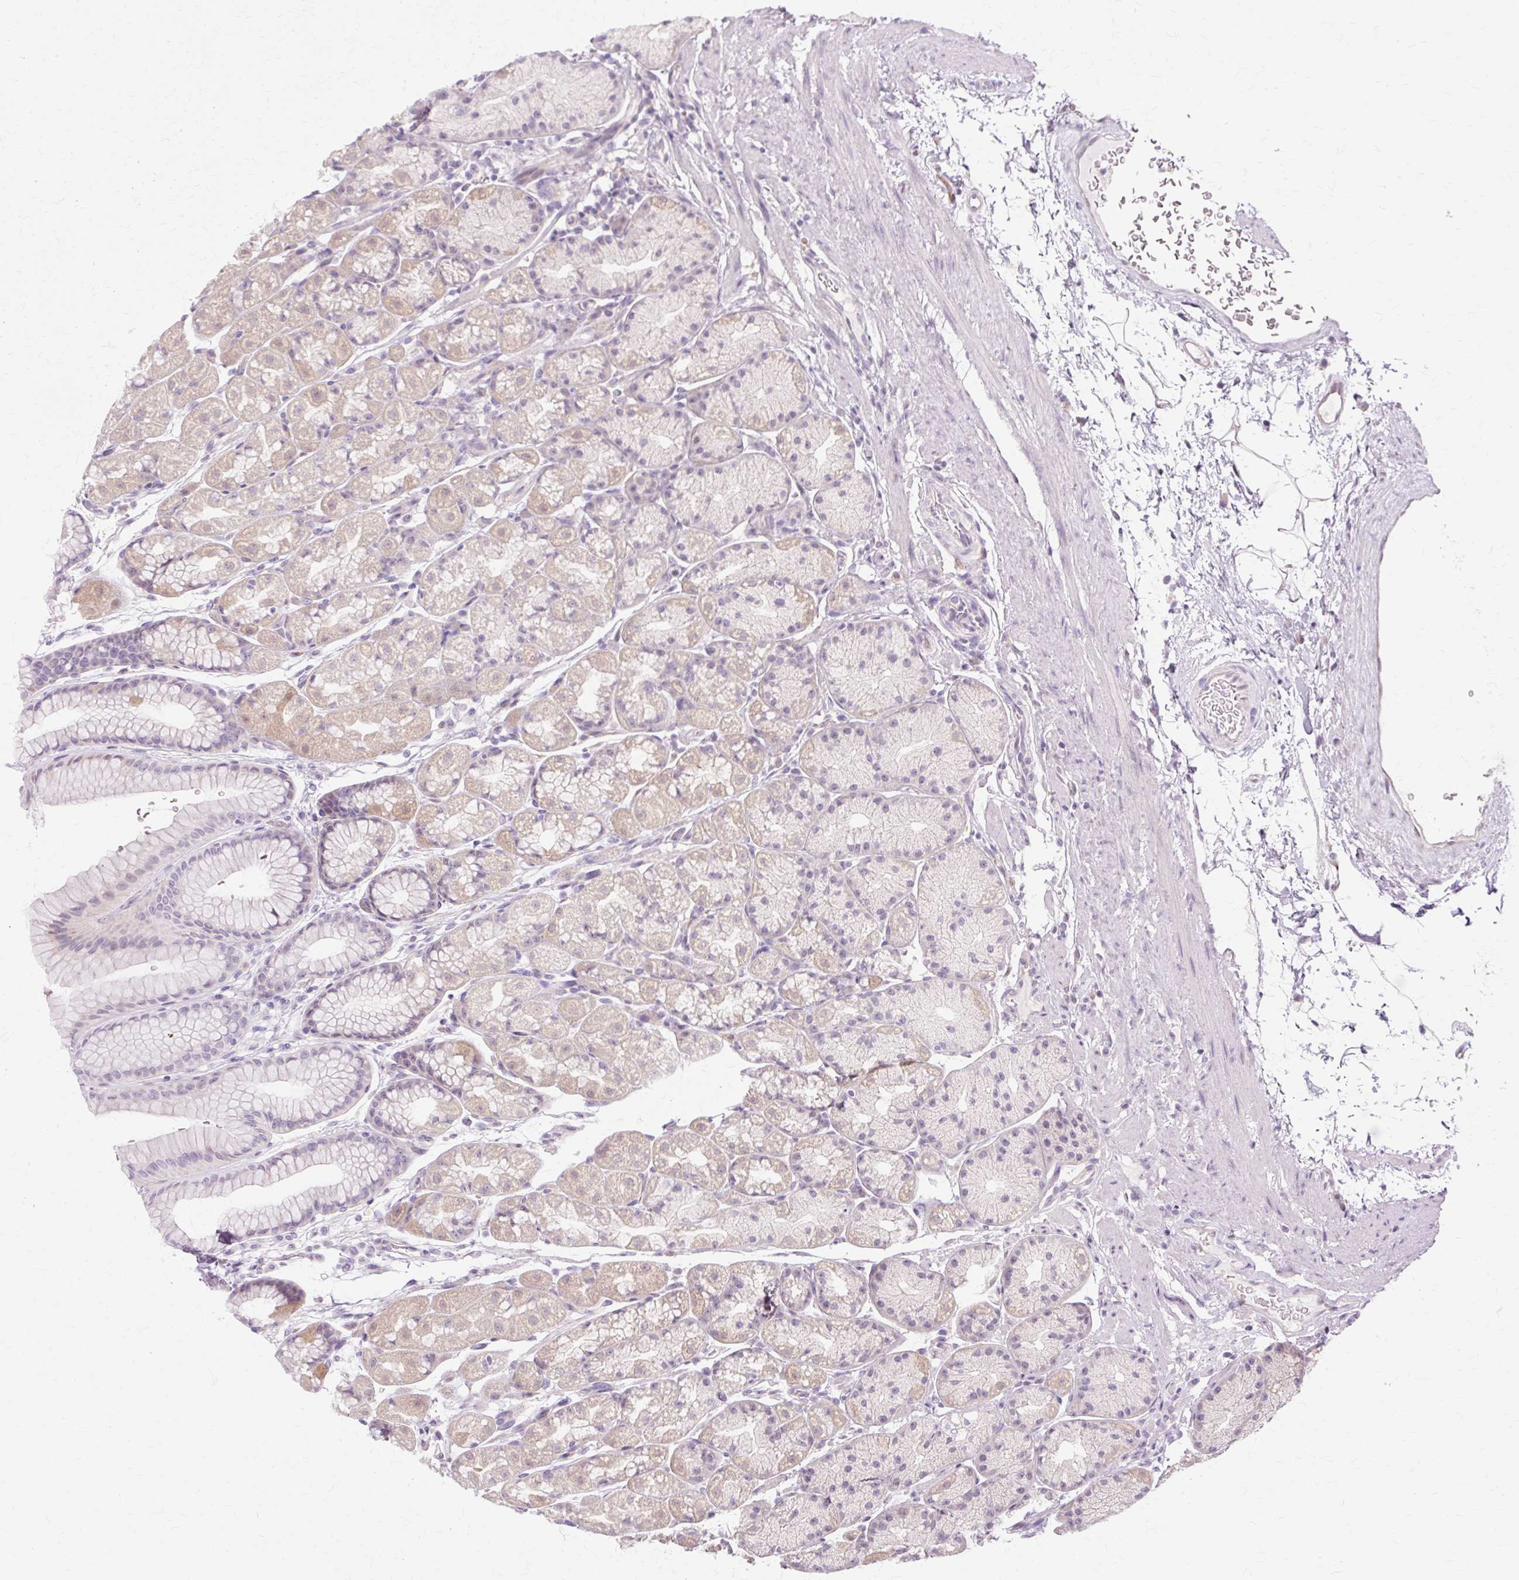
{"staining": {"intensity": "weak", "quantity": "<25%", "location": "cytoplasmic/membranous"}, "tissue": "stomach", "cell_type": "Glandular cells", "image_type": "normal", "snomed": [{"axis": "morphology", "description": "Normal tissue, NOS"}, {"axis": "topography", "description": "Stomach, lower"}], "caption": "The photomicrograph reveals no staining of glandular cells in unremarkable stomach.", "gene": "ZNF35", "patient": {"sex": "male", "age": 67}}